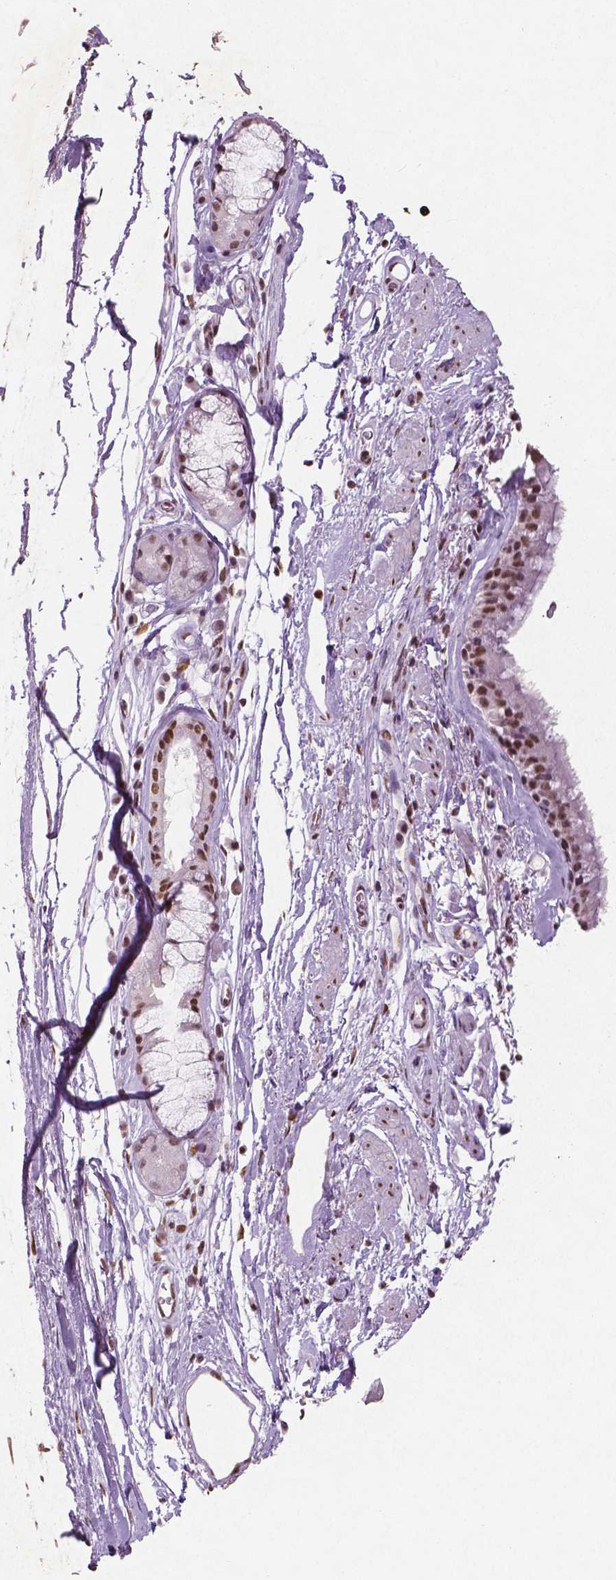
{"staining": {"intensity": "moderate", "quantity": ">75%", "location": "nuclear"}, "tissue": "bronchus", "cell_type": "Respiratory epithelial cells", "image_type": "normal", "snomed": [{"axis": "morphology", "description": "Normal tissue, NOS"}, {"axis": "topography", "description": "Cartilage tissue"}, {"axis": "topography", "description": "Bronchus"}], "caption": "Immunohistochemical staining of normal bronchus exhibits moderate nuclear protein positivity in about >75% of respiratory epithelial cells.", "gene": "BRD4", "patient": {"sex": "male", "age": 58}}